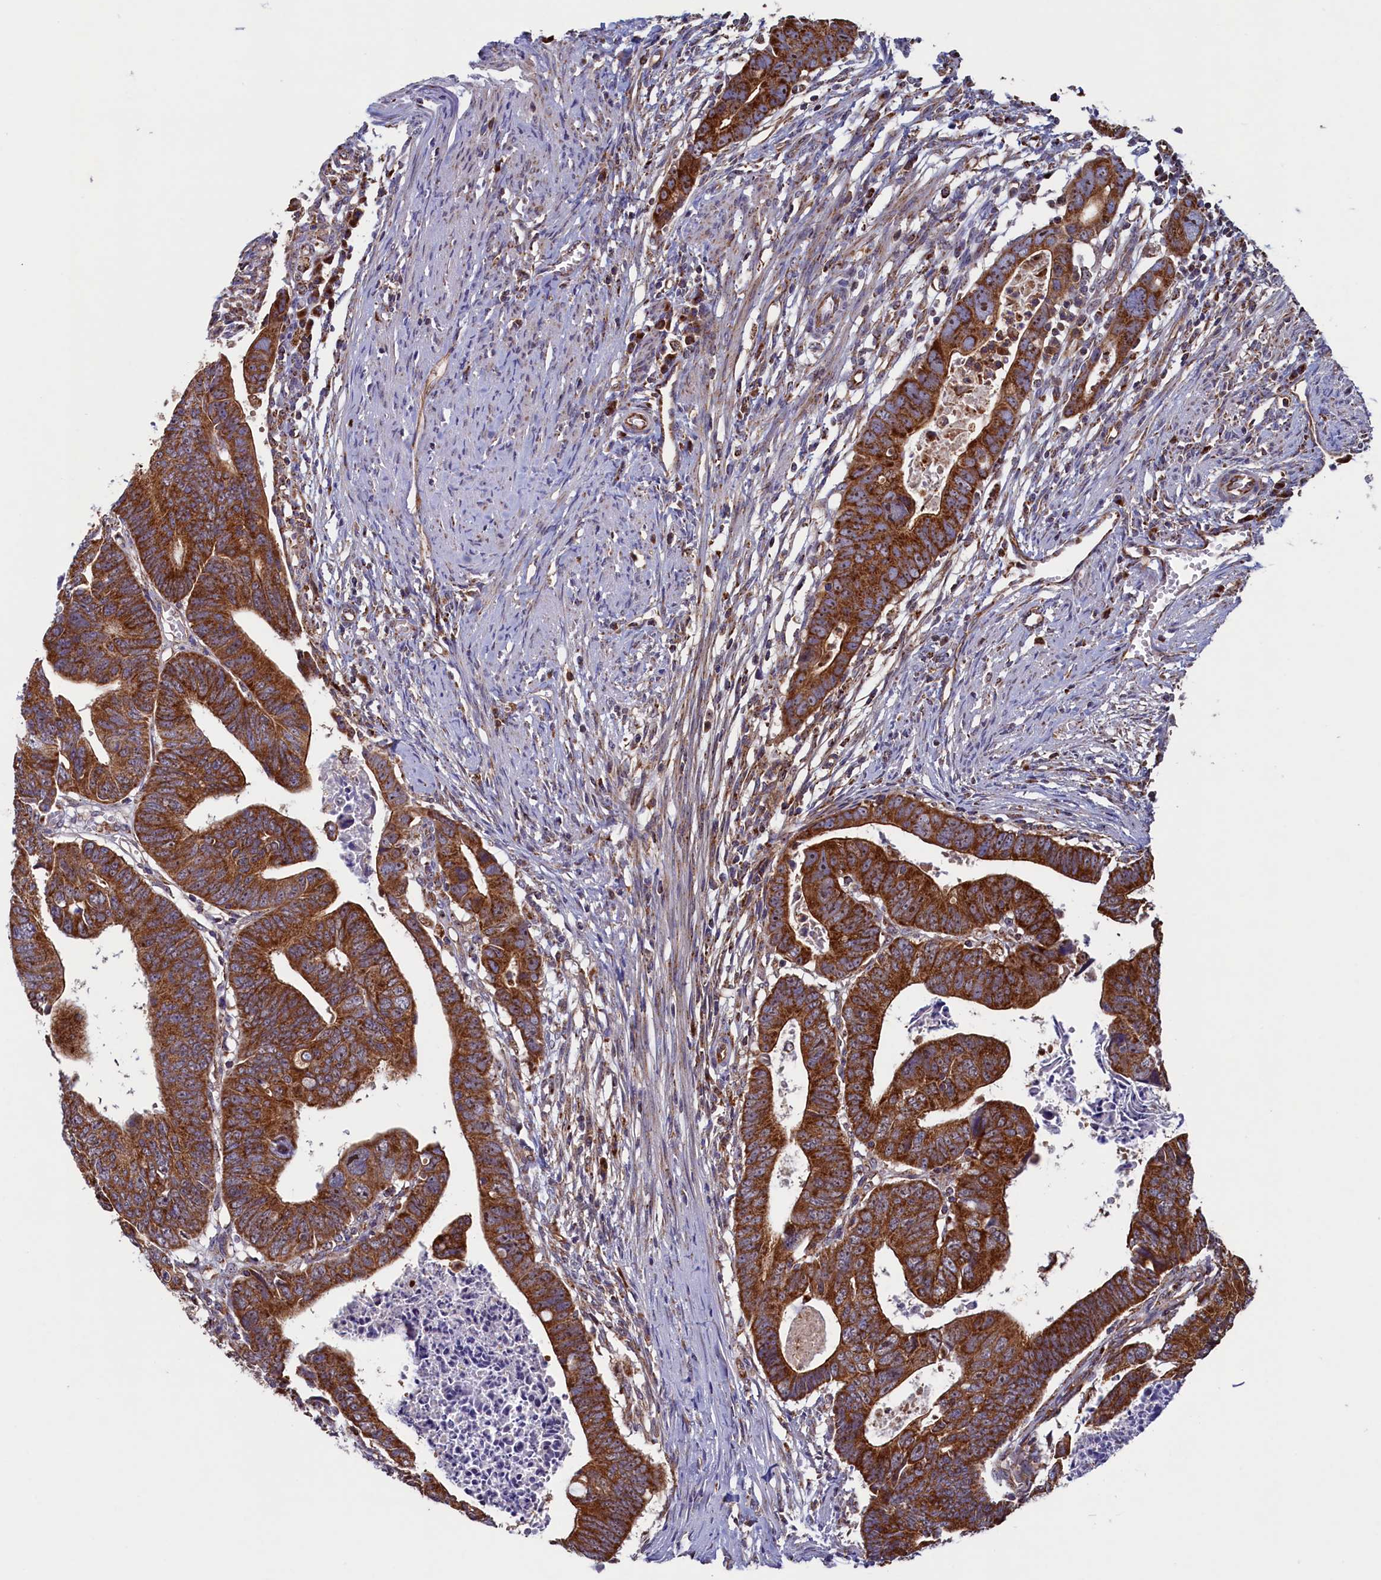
{"staining": {"intensity": "strong", "quantity": ">75%", "location": "cytoplasmic/membranous"}, "tissue": "colorectal cancer", "cell_type": "Tumor cells", "image_type": "cancer", "snomed": [{"axis": "morphology", "description": "Adenocarcinoma, NOS"}, {"axis": "topography", "description": "Rectum"}], "caption": "This is an image of immunohistochemistry staining of colorectal cancer (adenocarcinoma), which shows strong positivity in the cytoplasmic/membranous of tumor cells.", "gene": "UBE3B", "patient": {"sex": "female", "age": 65}}